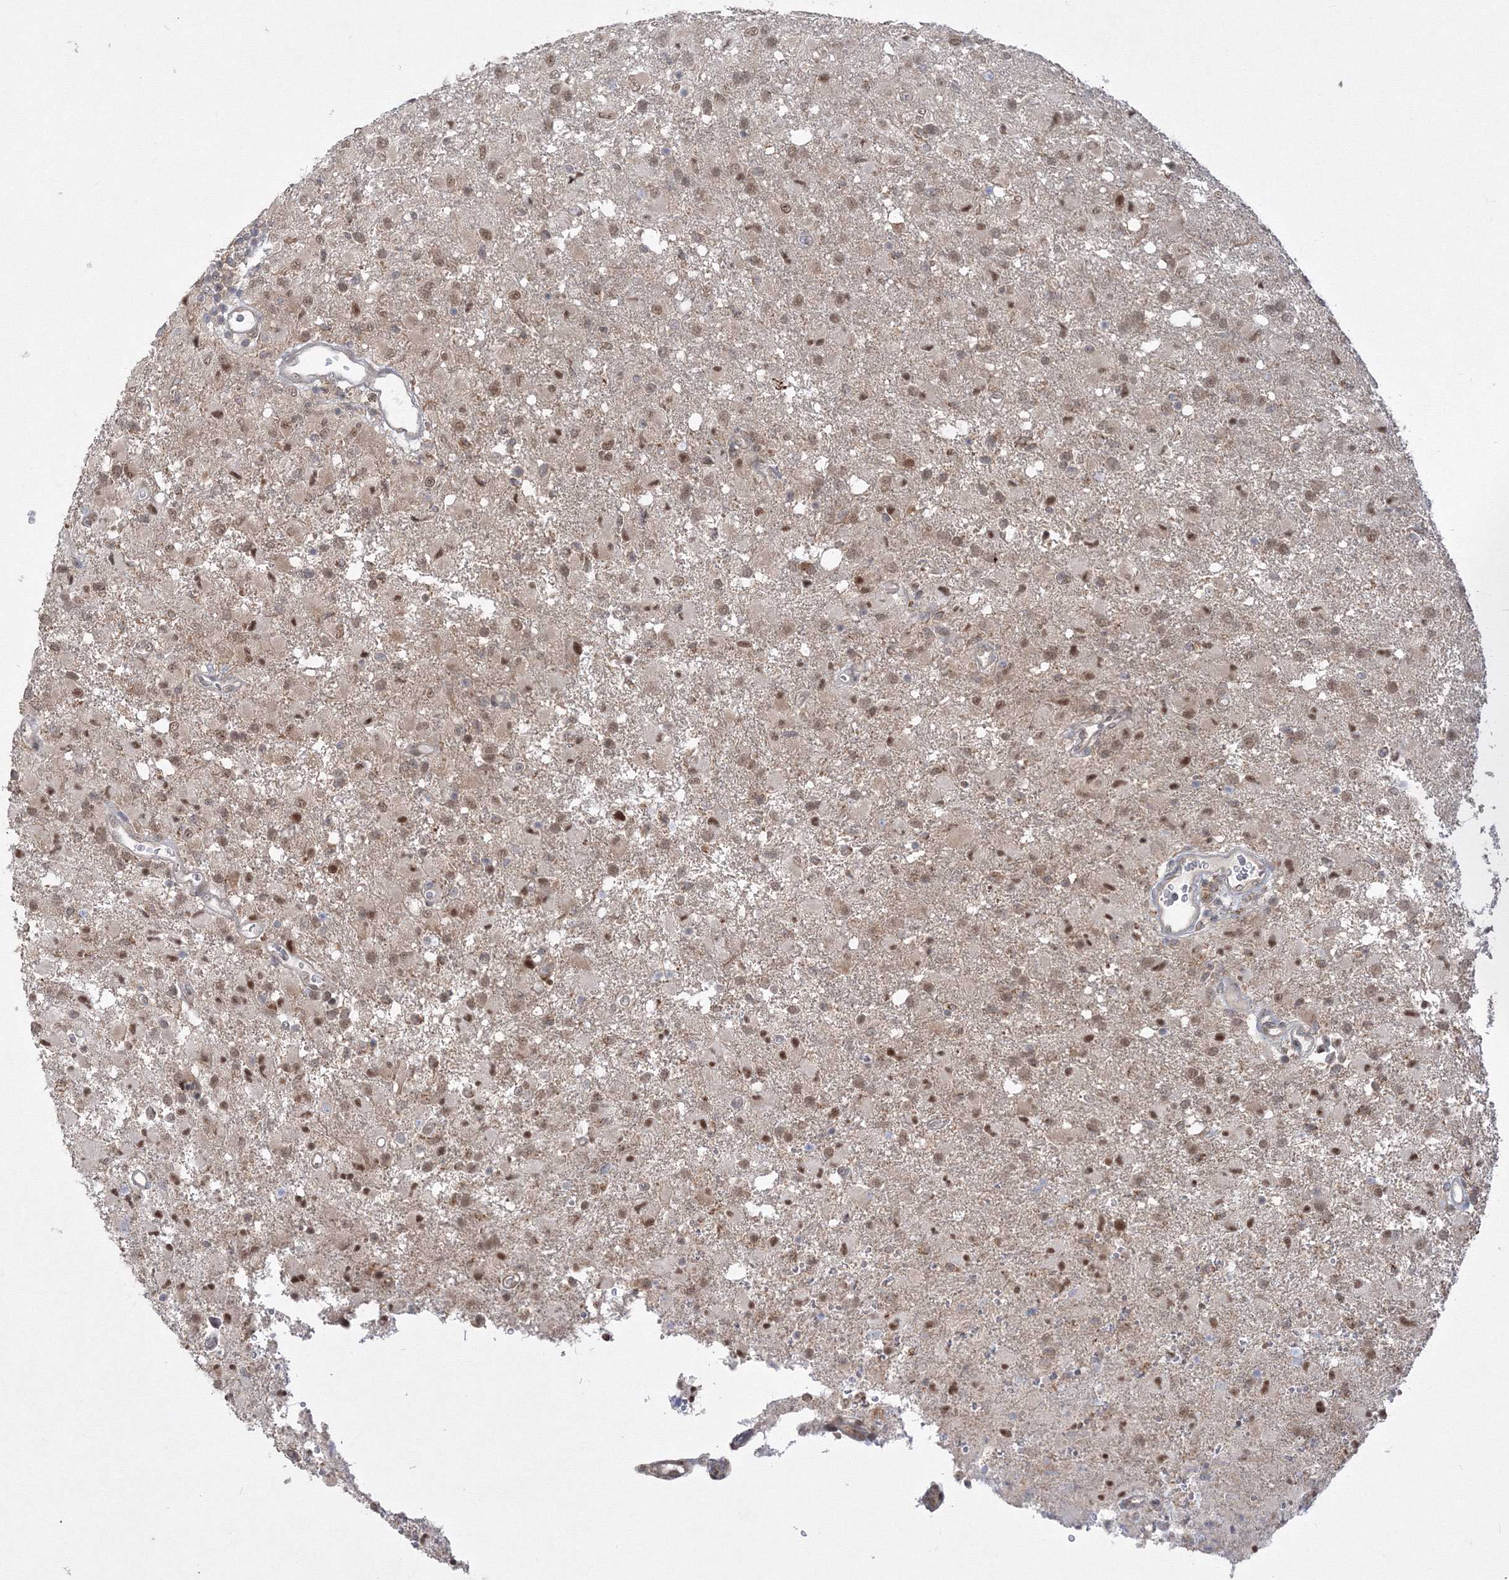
{"staining": {"intensity": "moderate", "quantity": ">75%", "location": "nuclear"}, "tissue": "glioma", "cell_type": "Tumor cells", "image_type": "cancer", "snomed": [{"axis": "morphology", "description": "Glioma, malignant, High grade"}, {"axis": "topography", "description": "Brain"}], "caption": "Human malignant glioma (high-grade) stained with a protein marker demonstrates moderate staining in tumor cells.", "gene": "COPS4", "patient": {"sex": "female", "age": 57}}